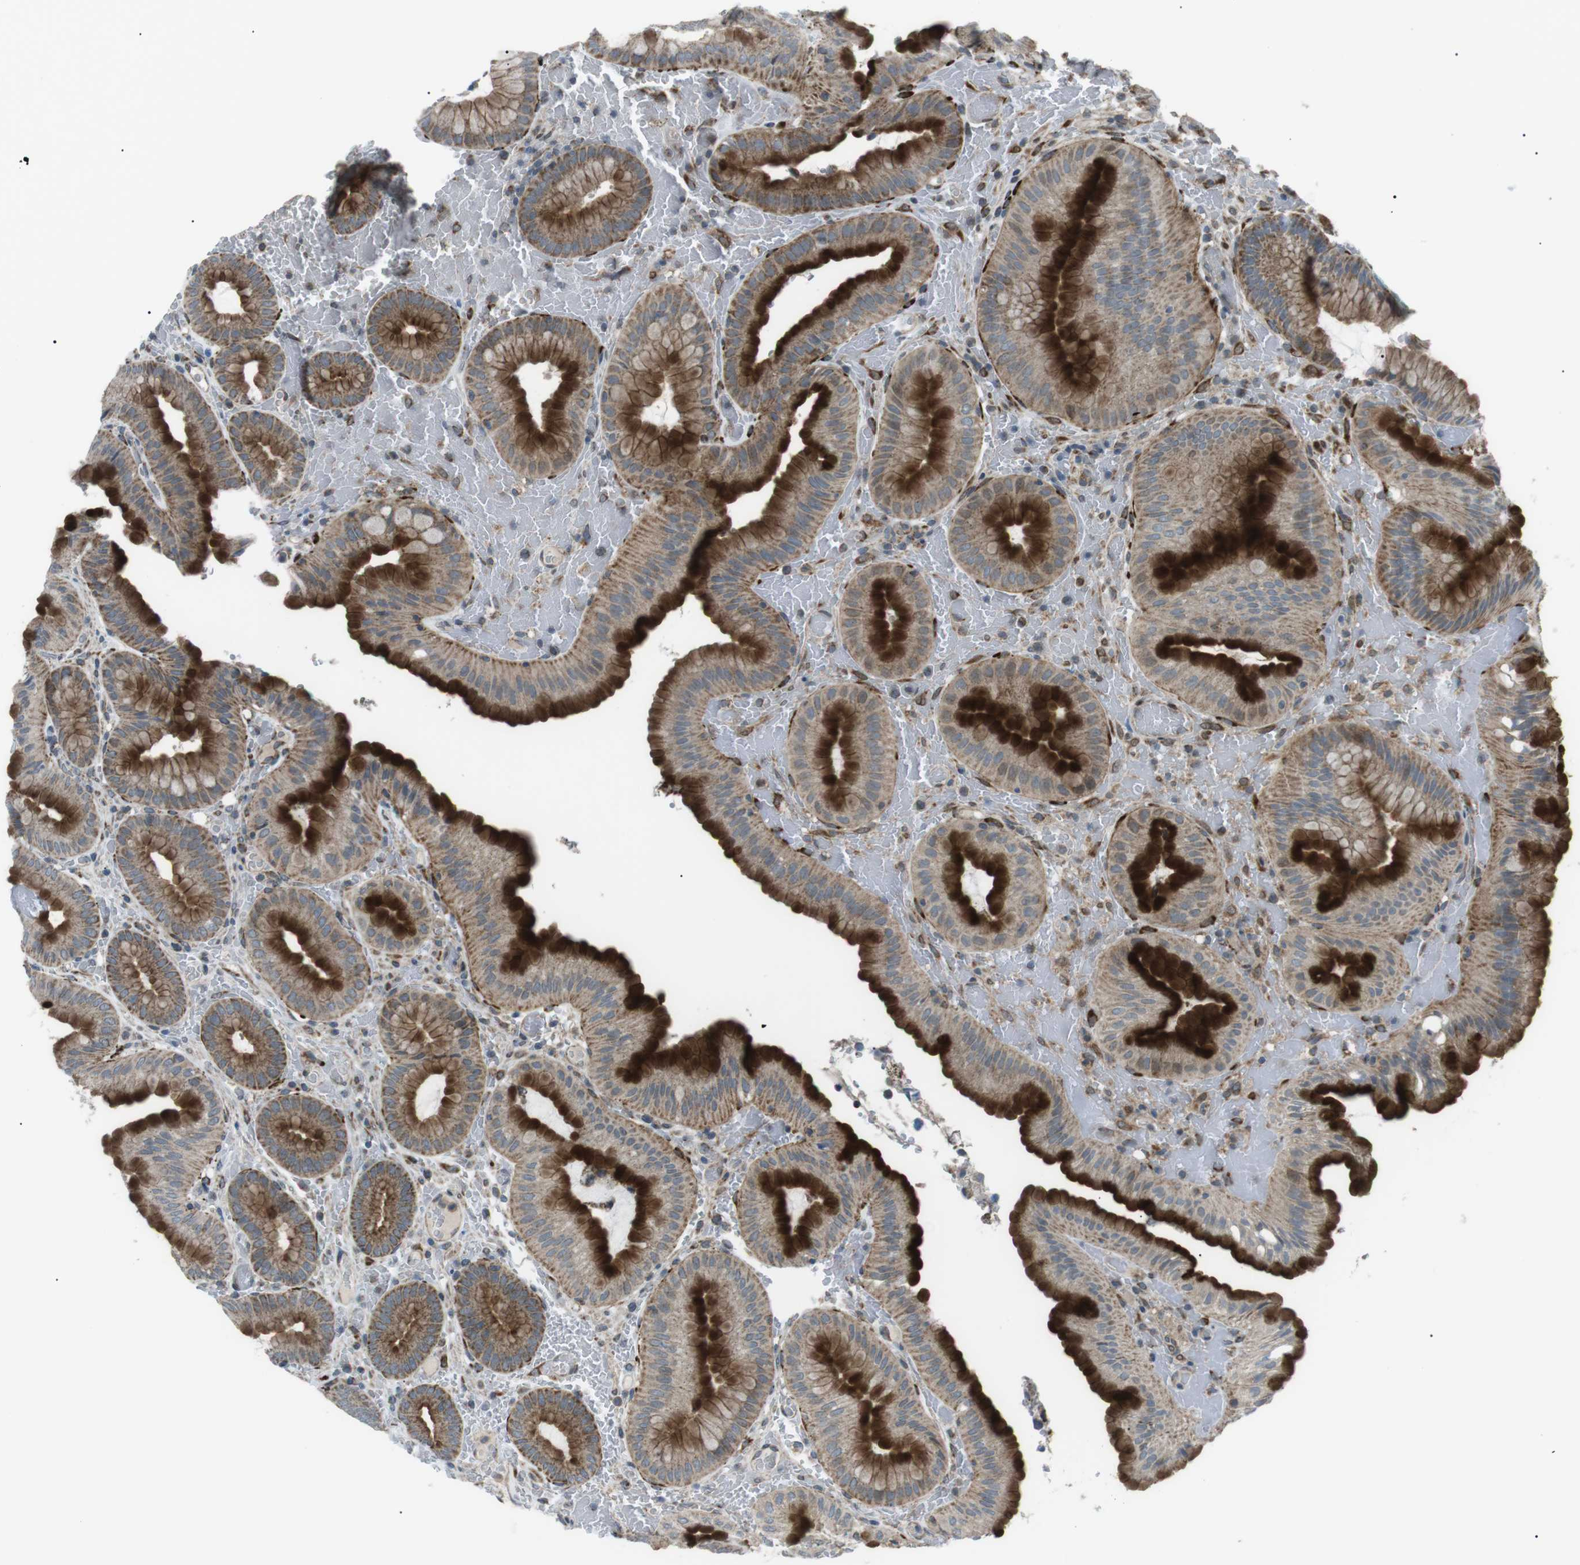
{"staining": {"intensity": "strong", "quantity": ">75%", "location": "cytoplasmic/membranous"}, "tissue": "stomach", "cell_type": "Glandular cells", "image_type": "normal", "snomed": [{"axis": "morphology", "description": "Normal tissue, NOS"}, {"axis": "morphology", "description": "Carcinoid, malignant, NOS"}, {"axis": "topography", "description": "Stomach, upper"}], "caption": "Immunohistochemistry (IHC) of normal stomach reveals high levels of strong cytoplasmic/membranous positivity in about >75% of glandular cells.", "gene": "ARID5B", "patient": {"sex": "male", "age": 39}}